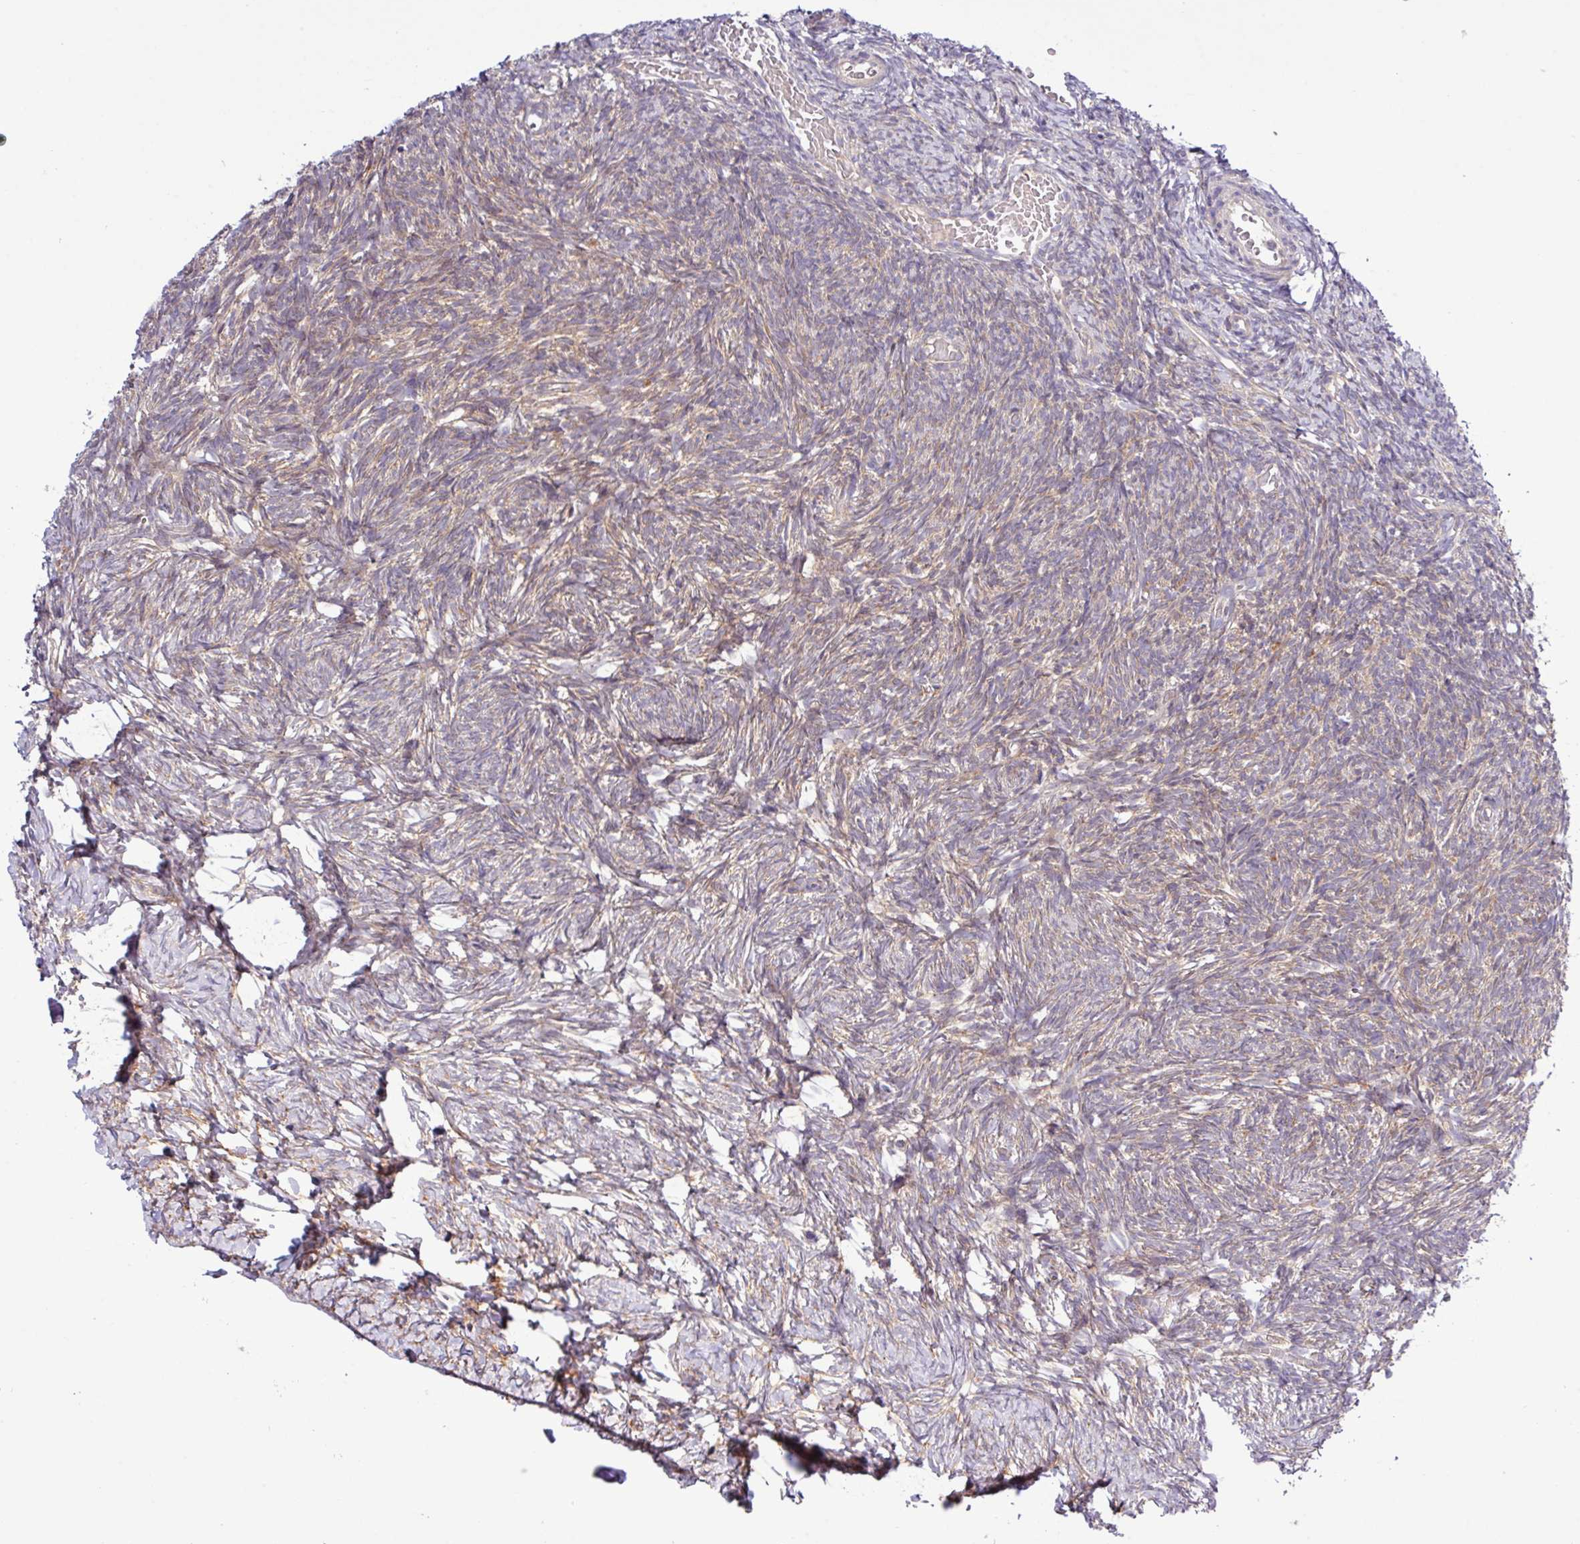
{"staining": {"intensity": "weak", "quantity": ">75%", "location": "cytoplasmic/membranous"}, "tissue": "ovary", "cell_type": "Follicle cells", "image_type": "normal", "snomed": [{"axis": "morphology", "description": "Normal tissue, NOS"}, {"axis": "topography", "description": "Ovary"}], "caption": "This photomicrograph shows benign ovary stained with IHC to label a protein in brown. The cytoplasmic/membranous of follicle cells show weak positivity for the protein. Nuclei are counter-stained blue.", "gene": "TM2D2", "patient": {"sex": "female", "age": 39}}